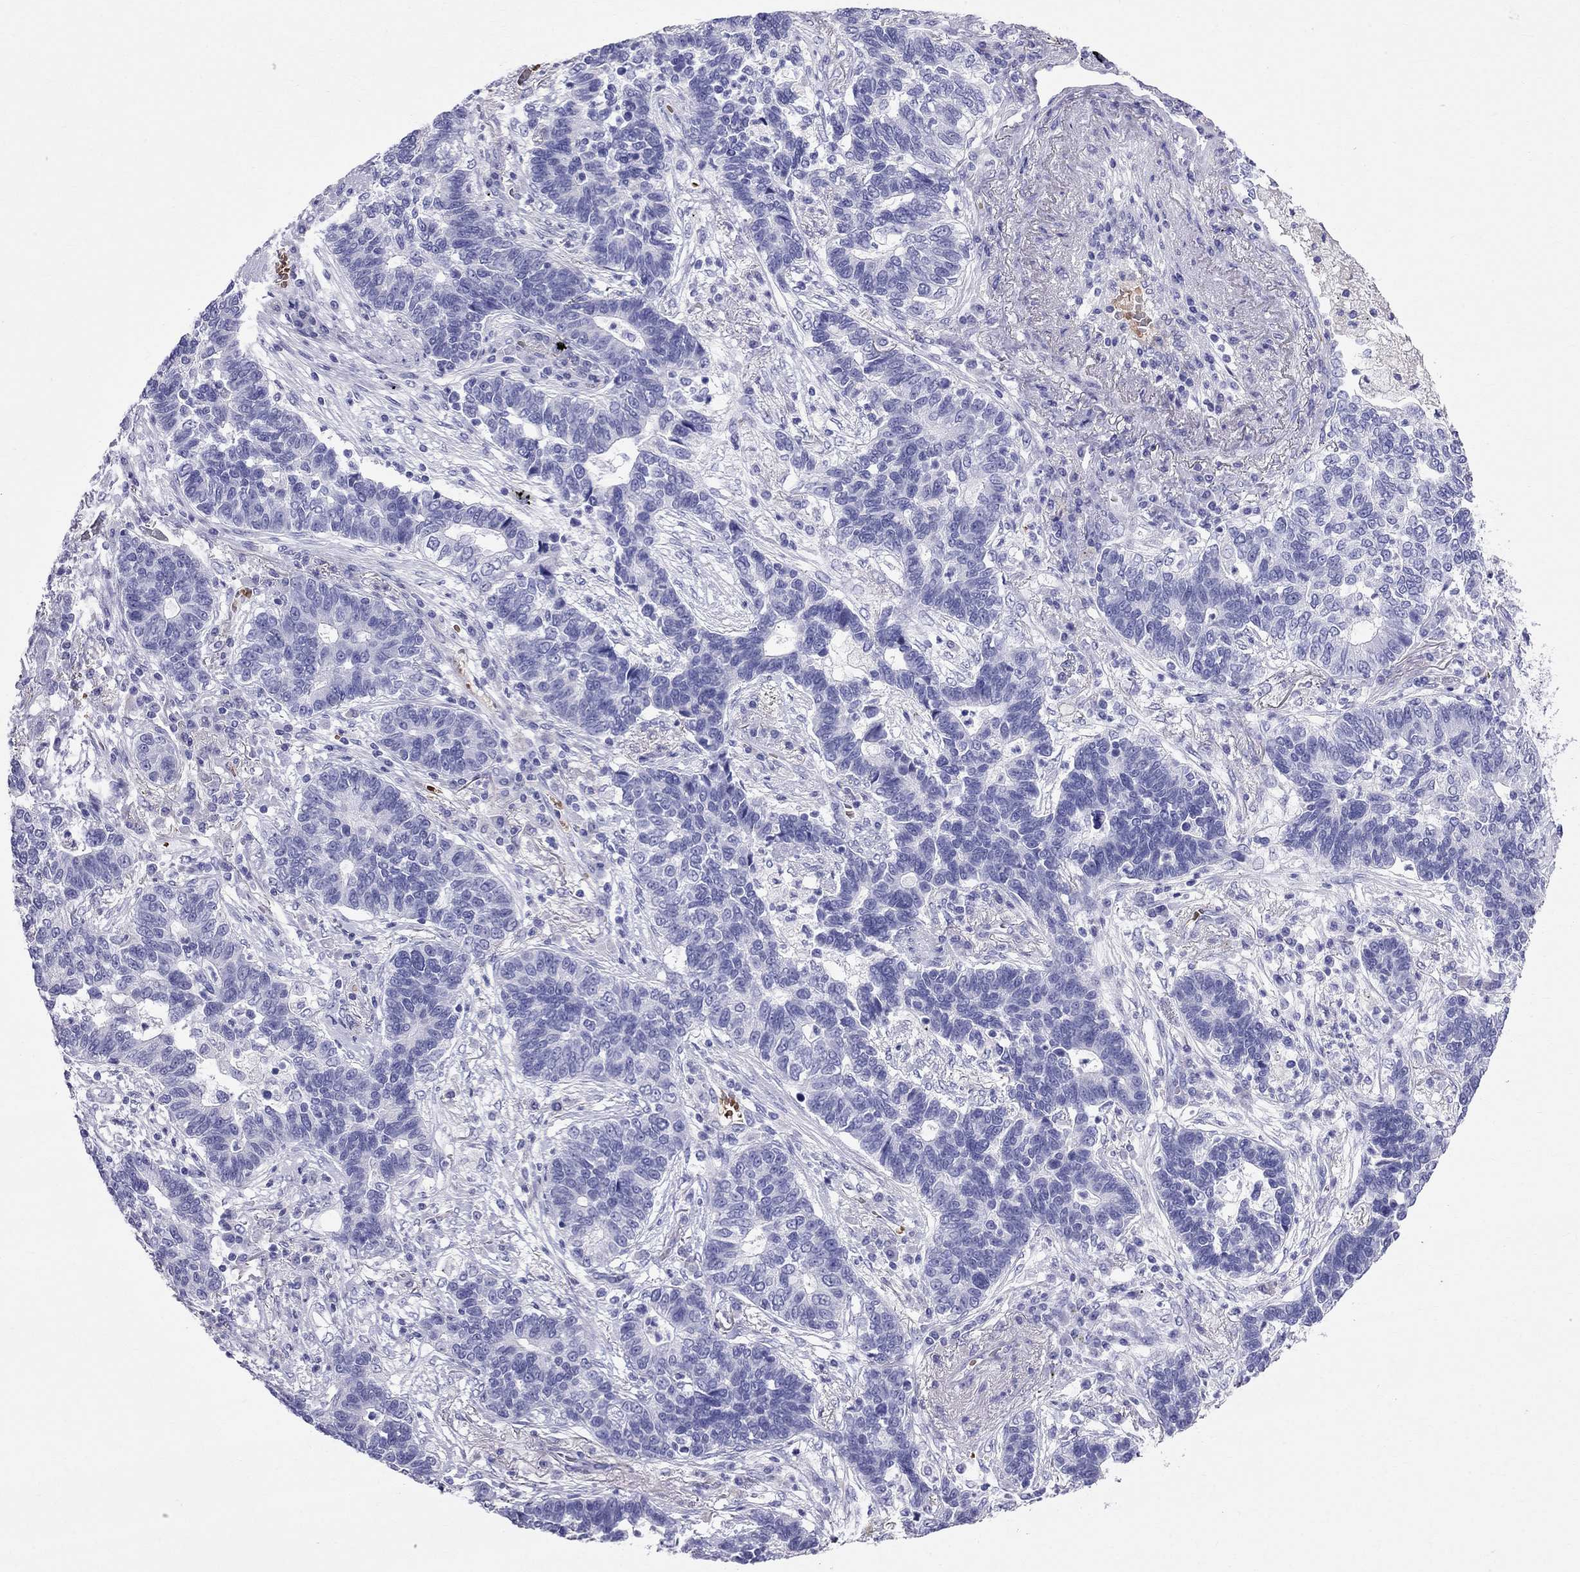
{"staining": {"intensity": "negative", "quantity": "none", "location": "none"}, "tissue": "lung cancer", "cell_type": "Tumor cells", "image_type": "cancer", "snomed": [{"axis": "morphology", "description": "Adenocarcinoma, NOS"}, {"axis": "topography", "description": "Lung"}], "caption": "Protein analysis of lung adenocarcinoma shows no significant expression in tumor cells. The staining was performed using DAB to visualize the protein expression in brown, while the nuclei were stained in blue with hematoxylin (Magnification: 20x).", "gene": "DNAAF6", "patient": {"sex": "female", "age": 57}}